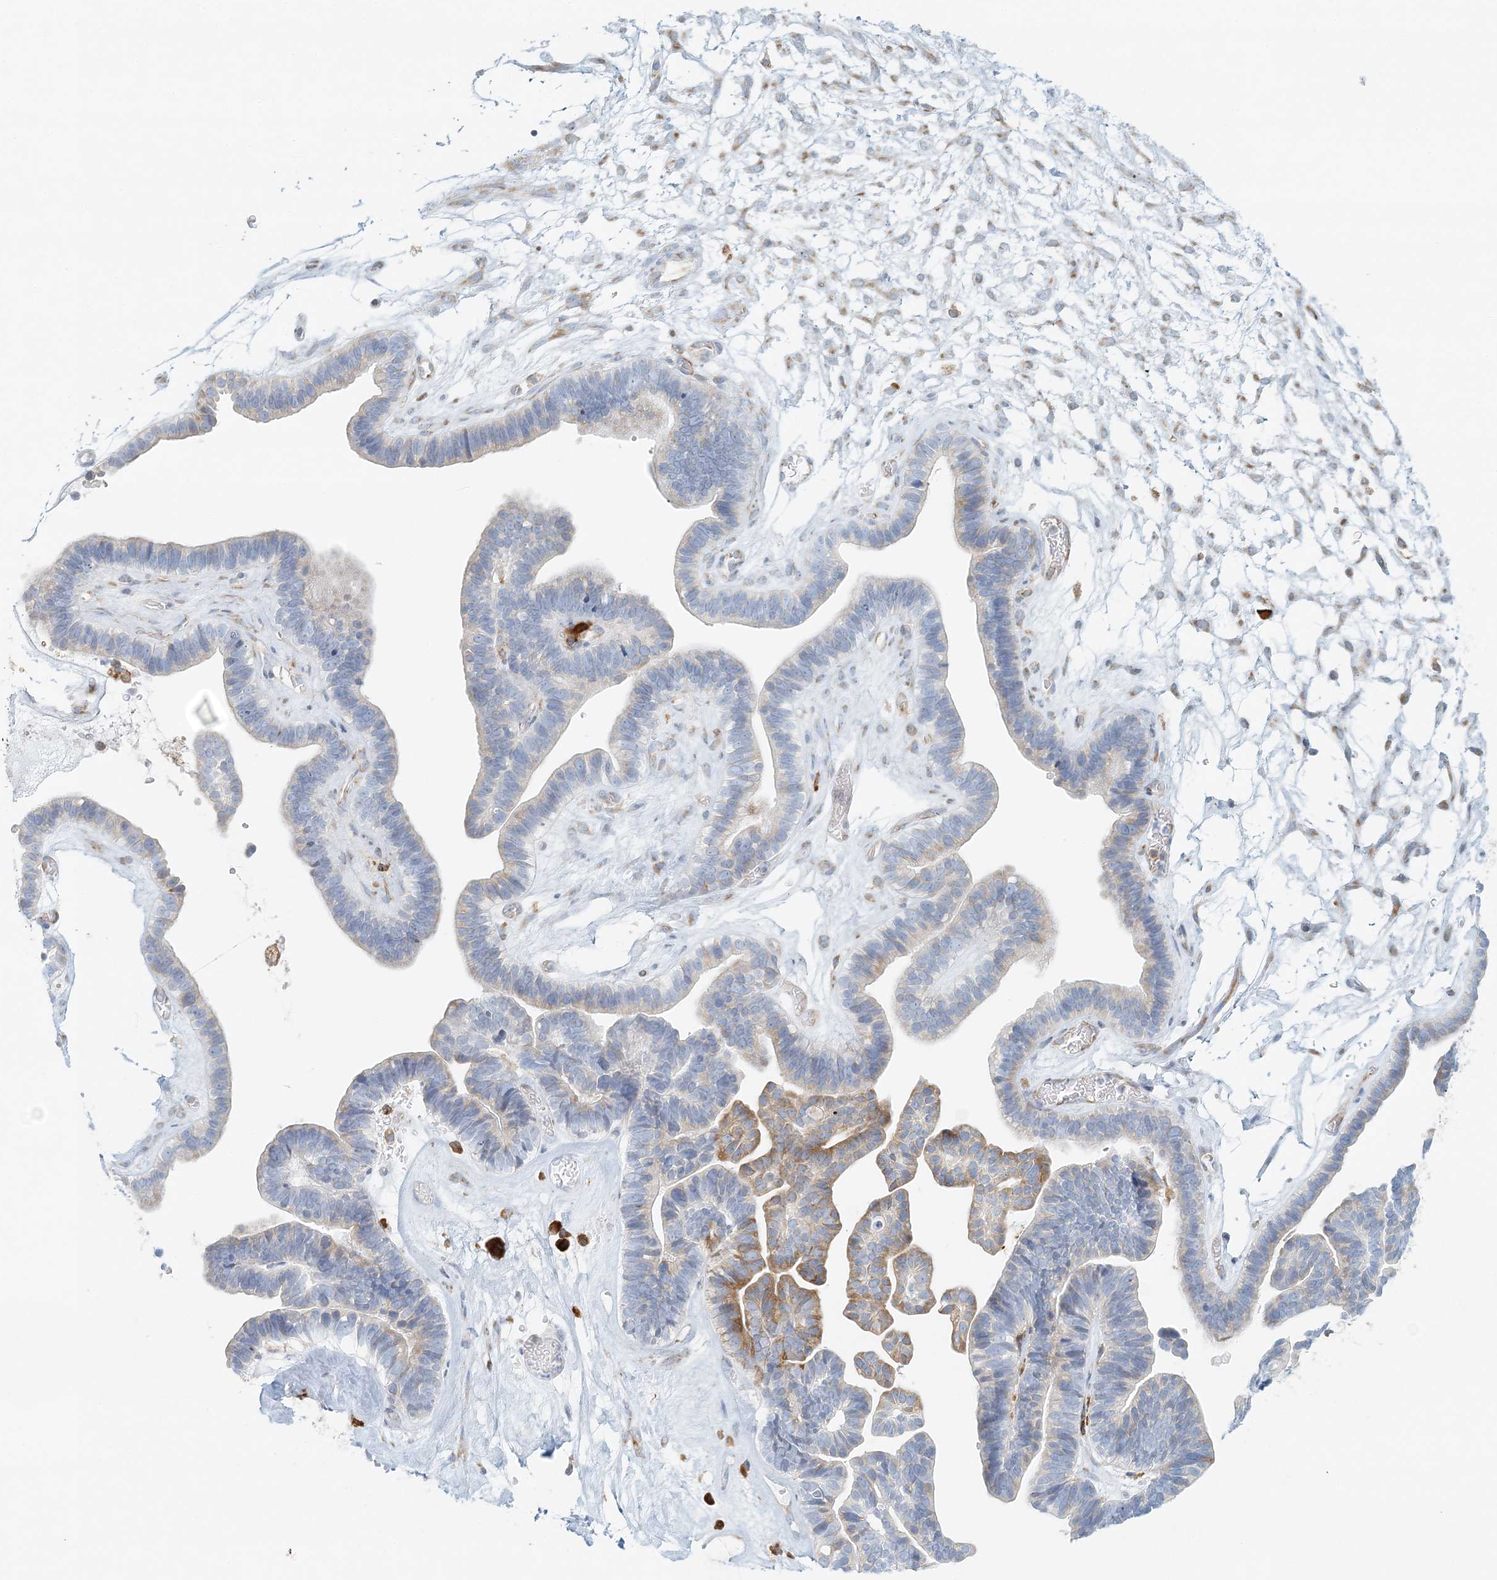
{"staining": {"intensity": "moderate", "quantity": "<25%", "location": "cytoplasmic/membranous"}, "tissue": "ovarian cancer", "cell_type": "Tumor cells", "image_type": "cancer", "snomed": [{"axis": "morphology", "description": "Cystadenocarcinoma, serous, NOS"}, {"axis": "topography", "description": "Ovary"}], "caption": "DAB immunohistochemical staining of human ovarian cancer (serous cystadenocarcinoma) exhibits moderate cytoplasmic/membranous protein expression in about <25% of tumor cells. Nuclei are stained in blue.", "gene": "STK11IP", "patient": {"sex": "female", "age": 56}}